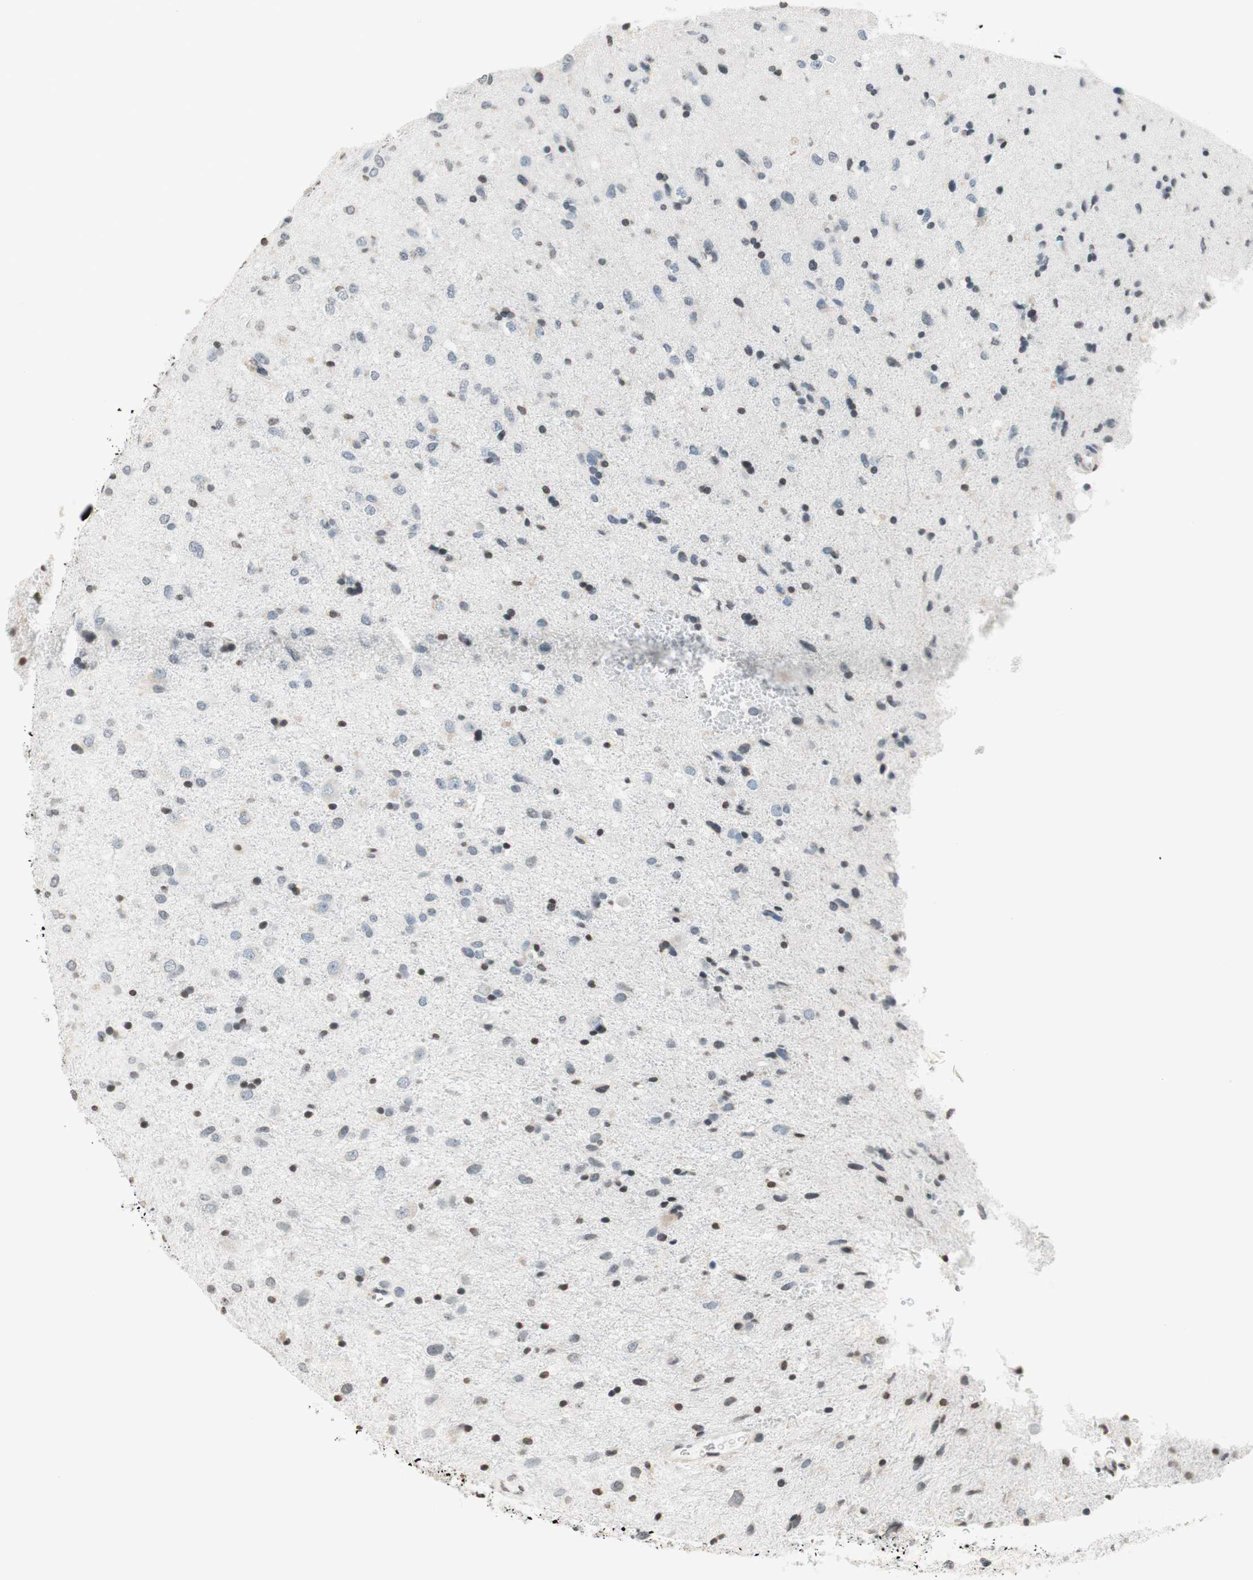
{"staining": {"intensity": "weak", "quantity": "<25%", "location": "nuclear"}, "tissue": "glioma", "cell_type": "Tumor cells", "image_type": "cancer", "snomed": [{"axis": "morphology", "description": "Glioma, malignant, Low grade"}, {"axis": "topography", "description": "Brain"}], "caption": "Immunohistochemical staining of human malignant glioma (low-grade) shows no significant positivity in tumor cells.", "gene": "WIPF1", "patient": {"sex": "male", "age": 77}}